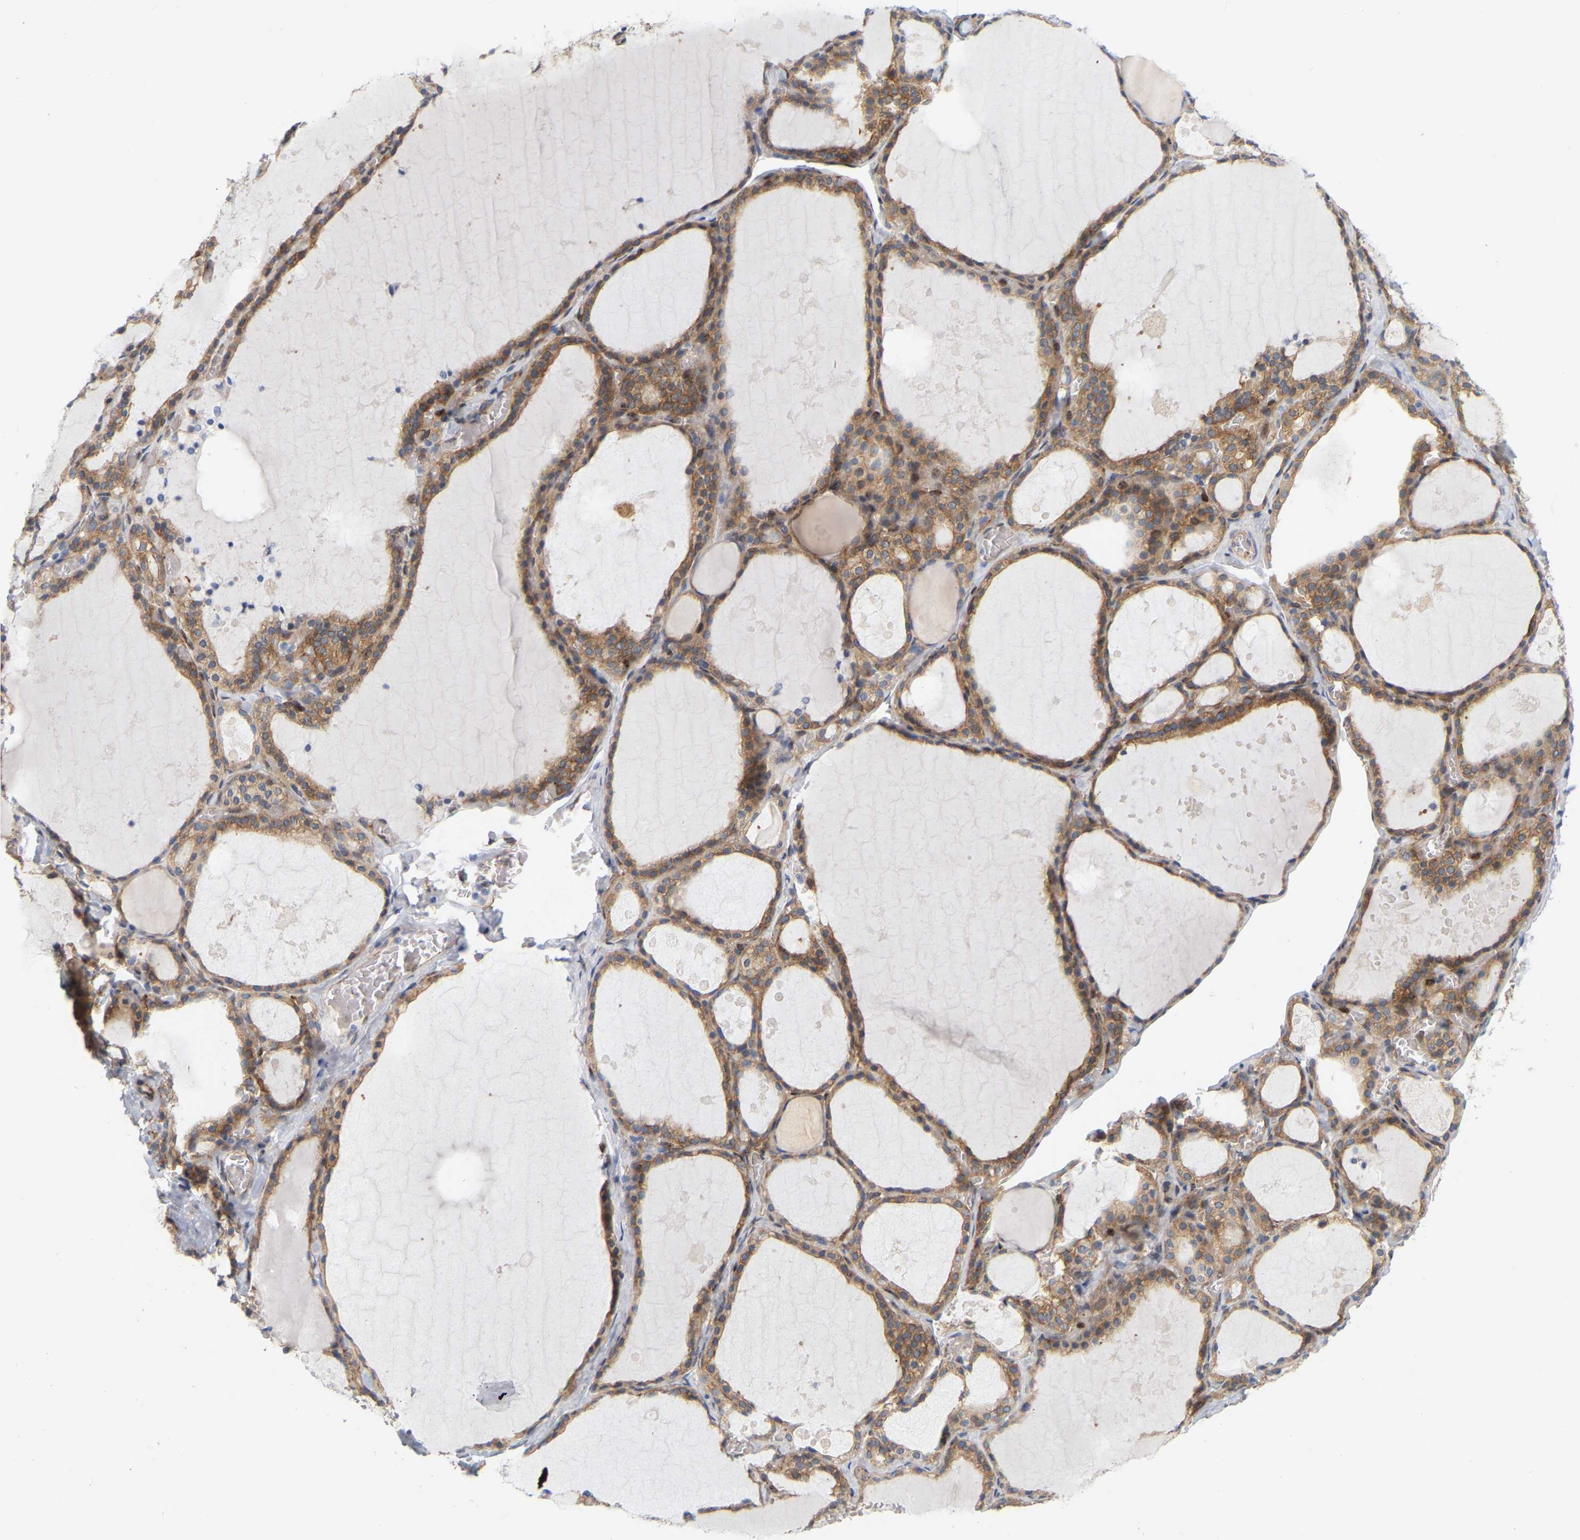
{"staining": {"intensity": "moderate", "quantity": ">75%", "location": "cytoplasmic/membranous"}, "tissue": "thyroid gland", "cell_type": "Glandular cells", "image_type": "normal", "snomed": [{"axis": "morphology", "description": "Normal tissue, NOS"}, {"axis": "topography", "description": "Thyroid gland"}], "caption": "High-power microscopy captured an immunohistochemistry (IHC) photomicrograph of normal thyroid gland, revealing moderate cytoplasmic/membranous positivity in approximately >75% of glandular cells.", "gene": "RAPH1", "patient": {"sex": "male", "age": 56}}